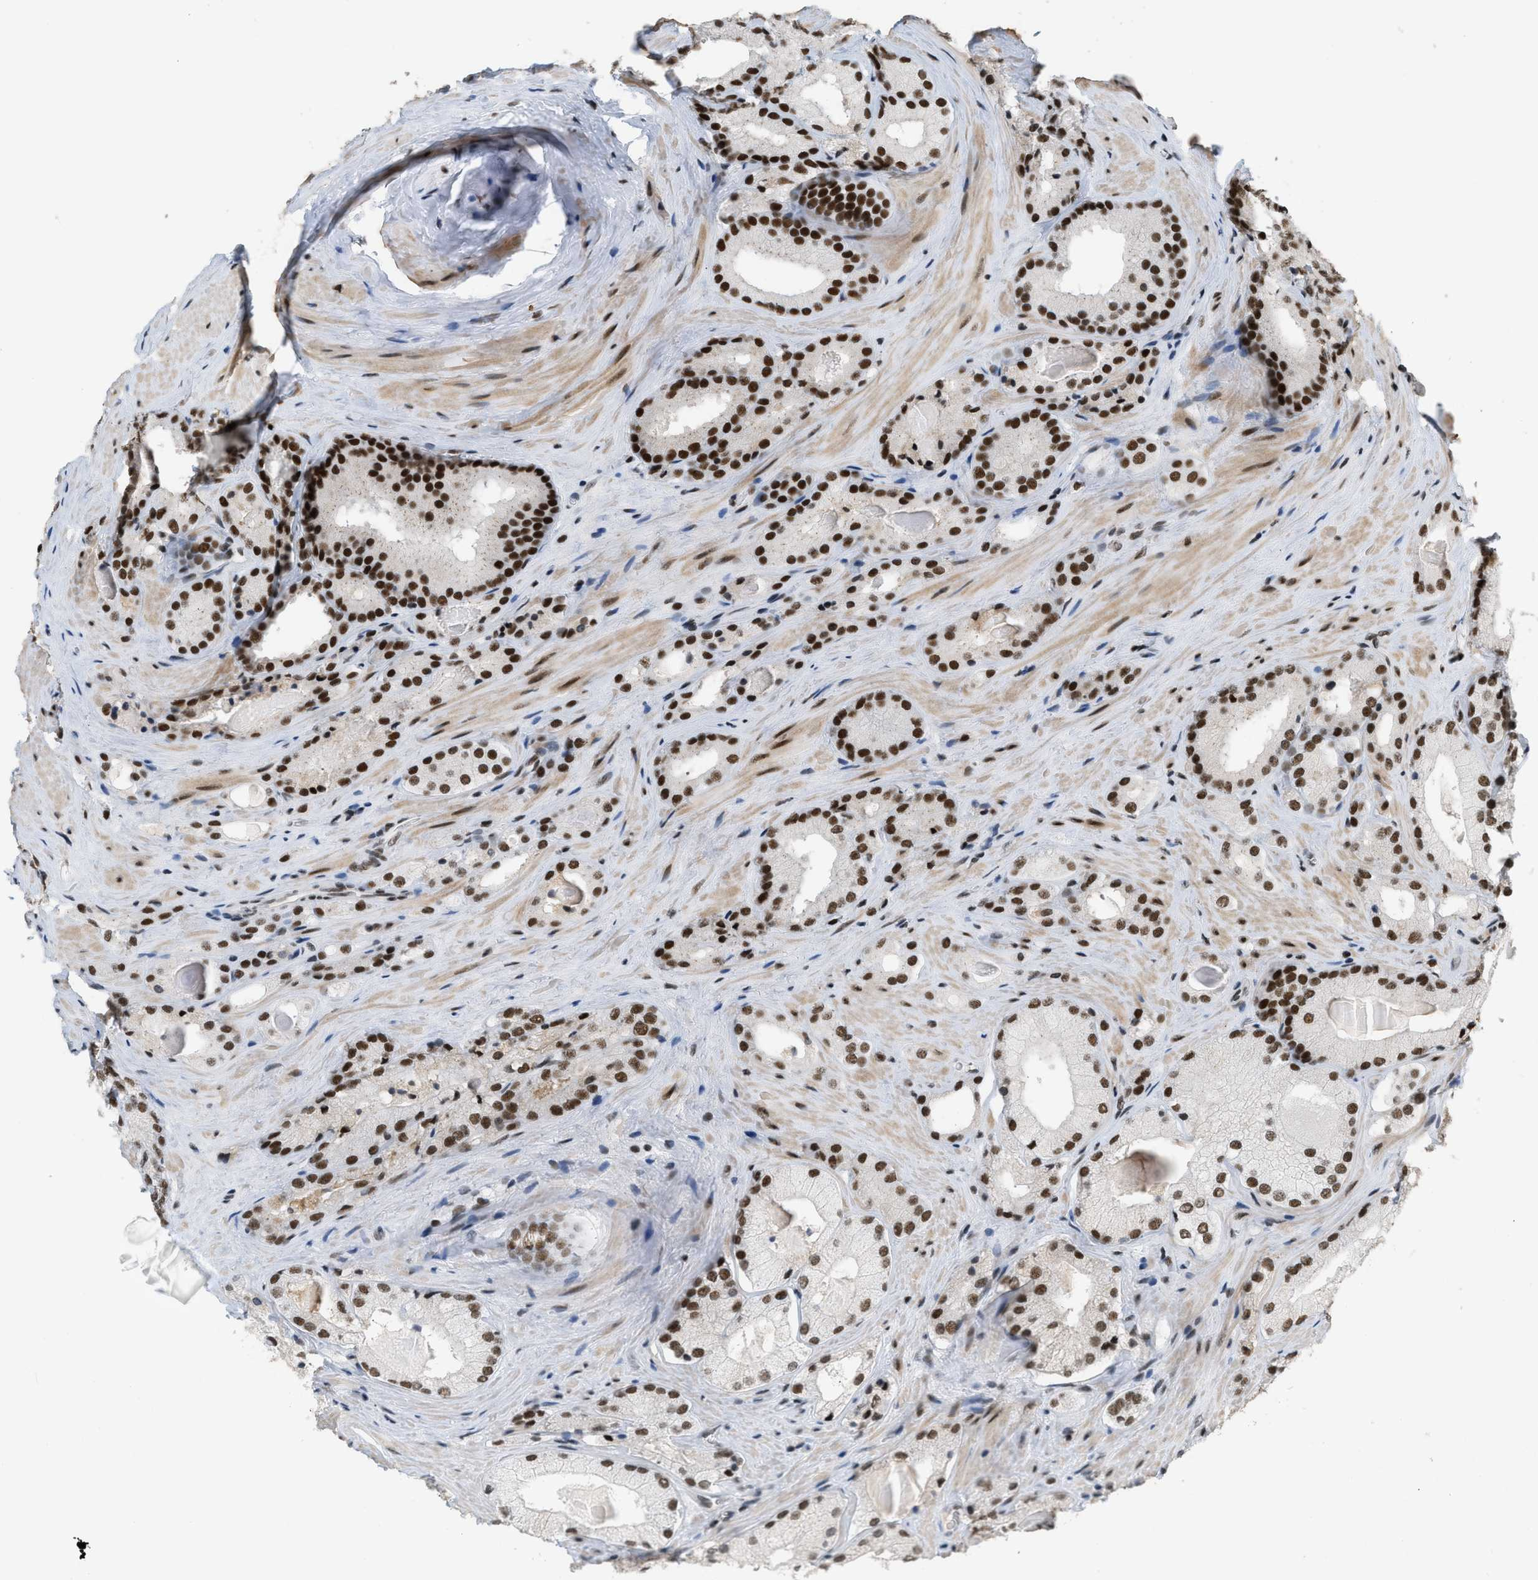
{"staining": {"intensity": "strong", "quantity": ">75%", "location": "nuclear"}, "tissue": "prostate cancer", "cell_type": "Tumor cells", "image_type": "cancer", "snomed": [{"axis": "morphology", "description": "Adenocarcinoma, Low grade"}, {"axis": "topography", "description": "Prostate"}], "caption": "Low-grade adenocarcinoma (prostate) tissue reveals strong nuclear staining in about >75% of tumor cells, visualized by immunohistochemistry. (Brightfield microscopy of DAB IHC at high magnification).", "gene": "SMARCB1", "patient": {"sex": "male", "age": 65}}